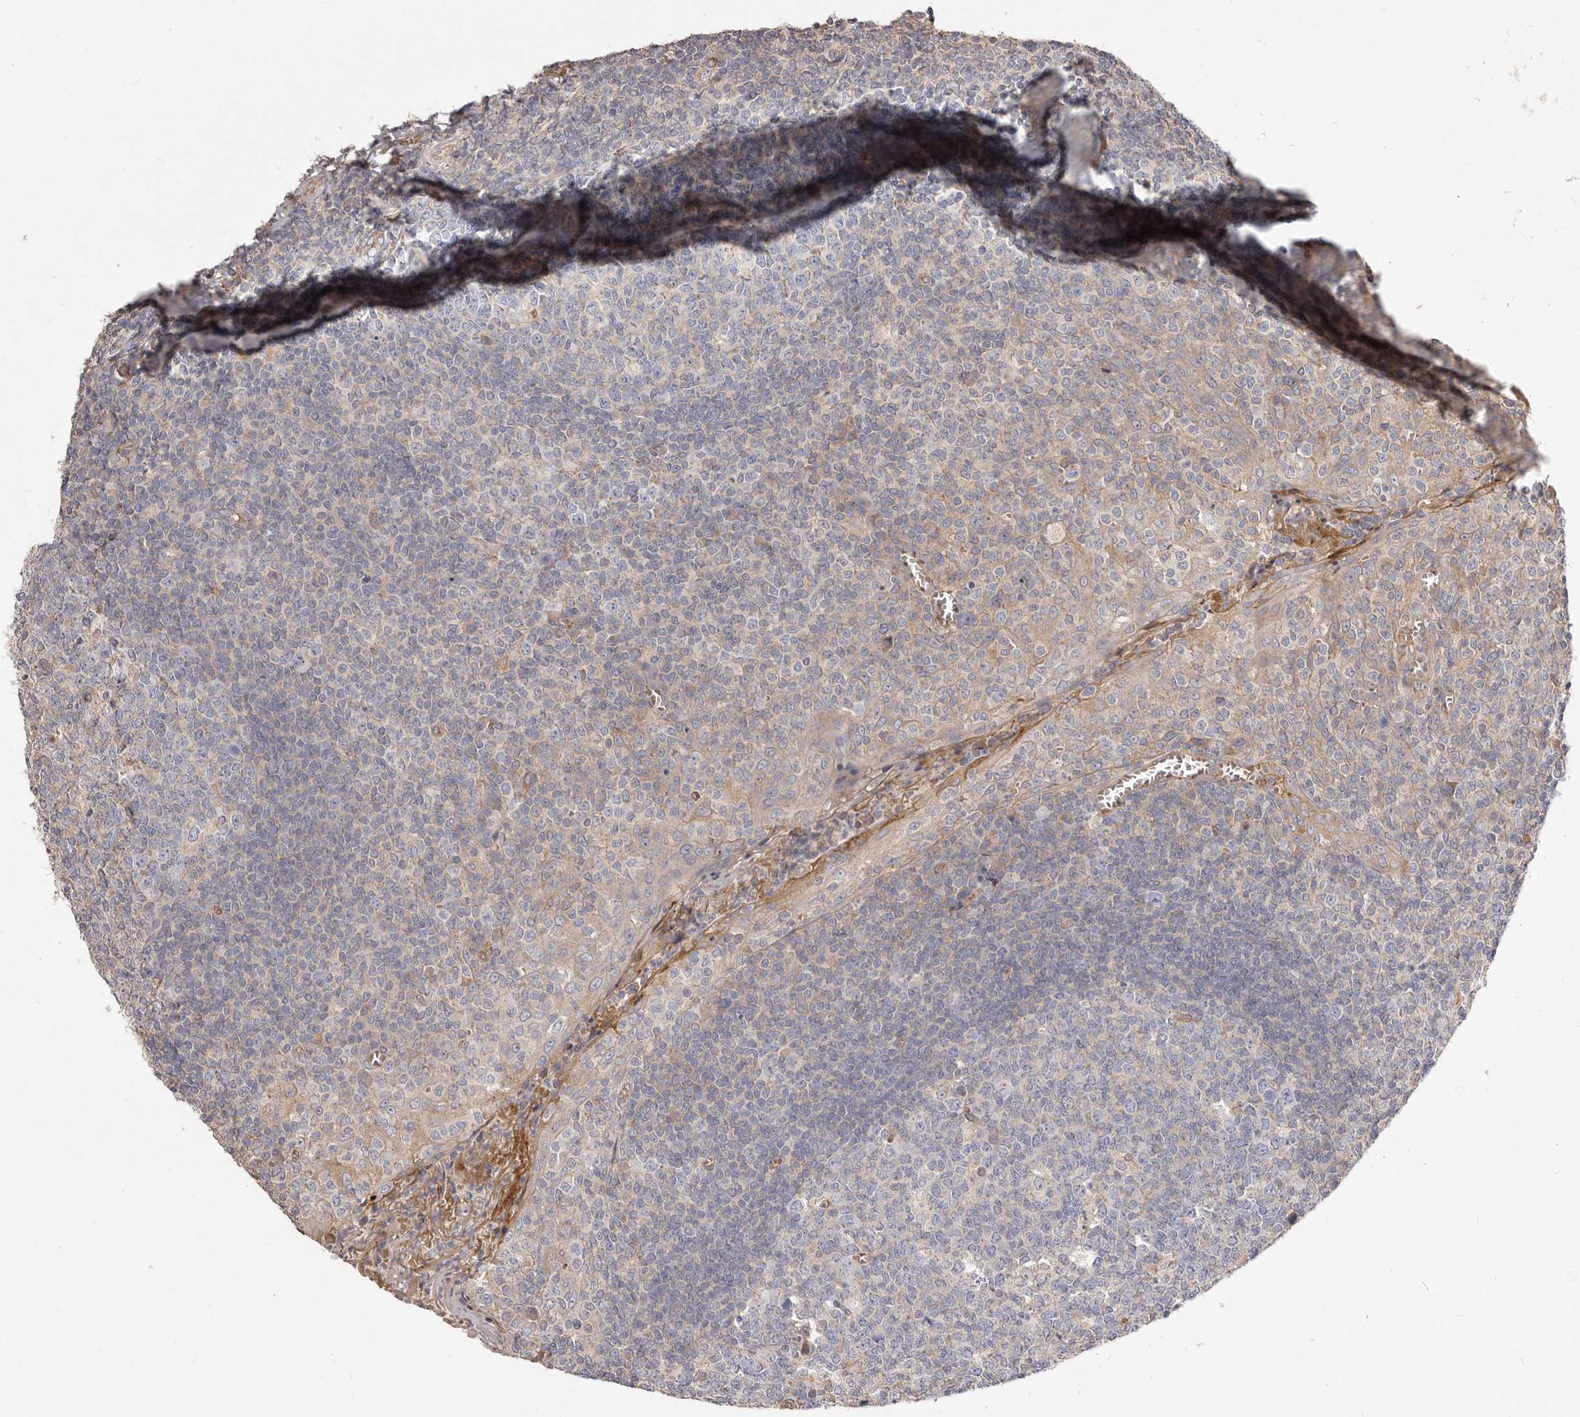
{"staining": {"intensity": "negative", "quantity": "none", "location": "none"}, "tissue": "tonsil", "cell_type": "Germinal center cells", "image_type": "normal", "snomed": [{"axis": "morphology", "description": "Normal tissue, NOS"}, {"axis": "topography", "description": "Tonsil"}], "caption": "Tonsil was stained to show a protein in brown. There is no significant expression in germinal center cells. (Immunohistochemistry (ihc), brightfield microscopy, high magnification).", "gene": "ADAMTS9", "patient": {"sex": "female", "age": 19}}